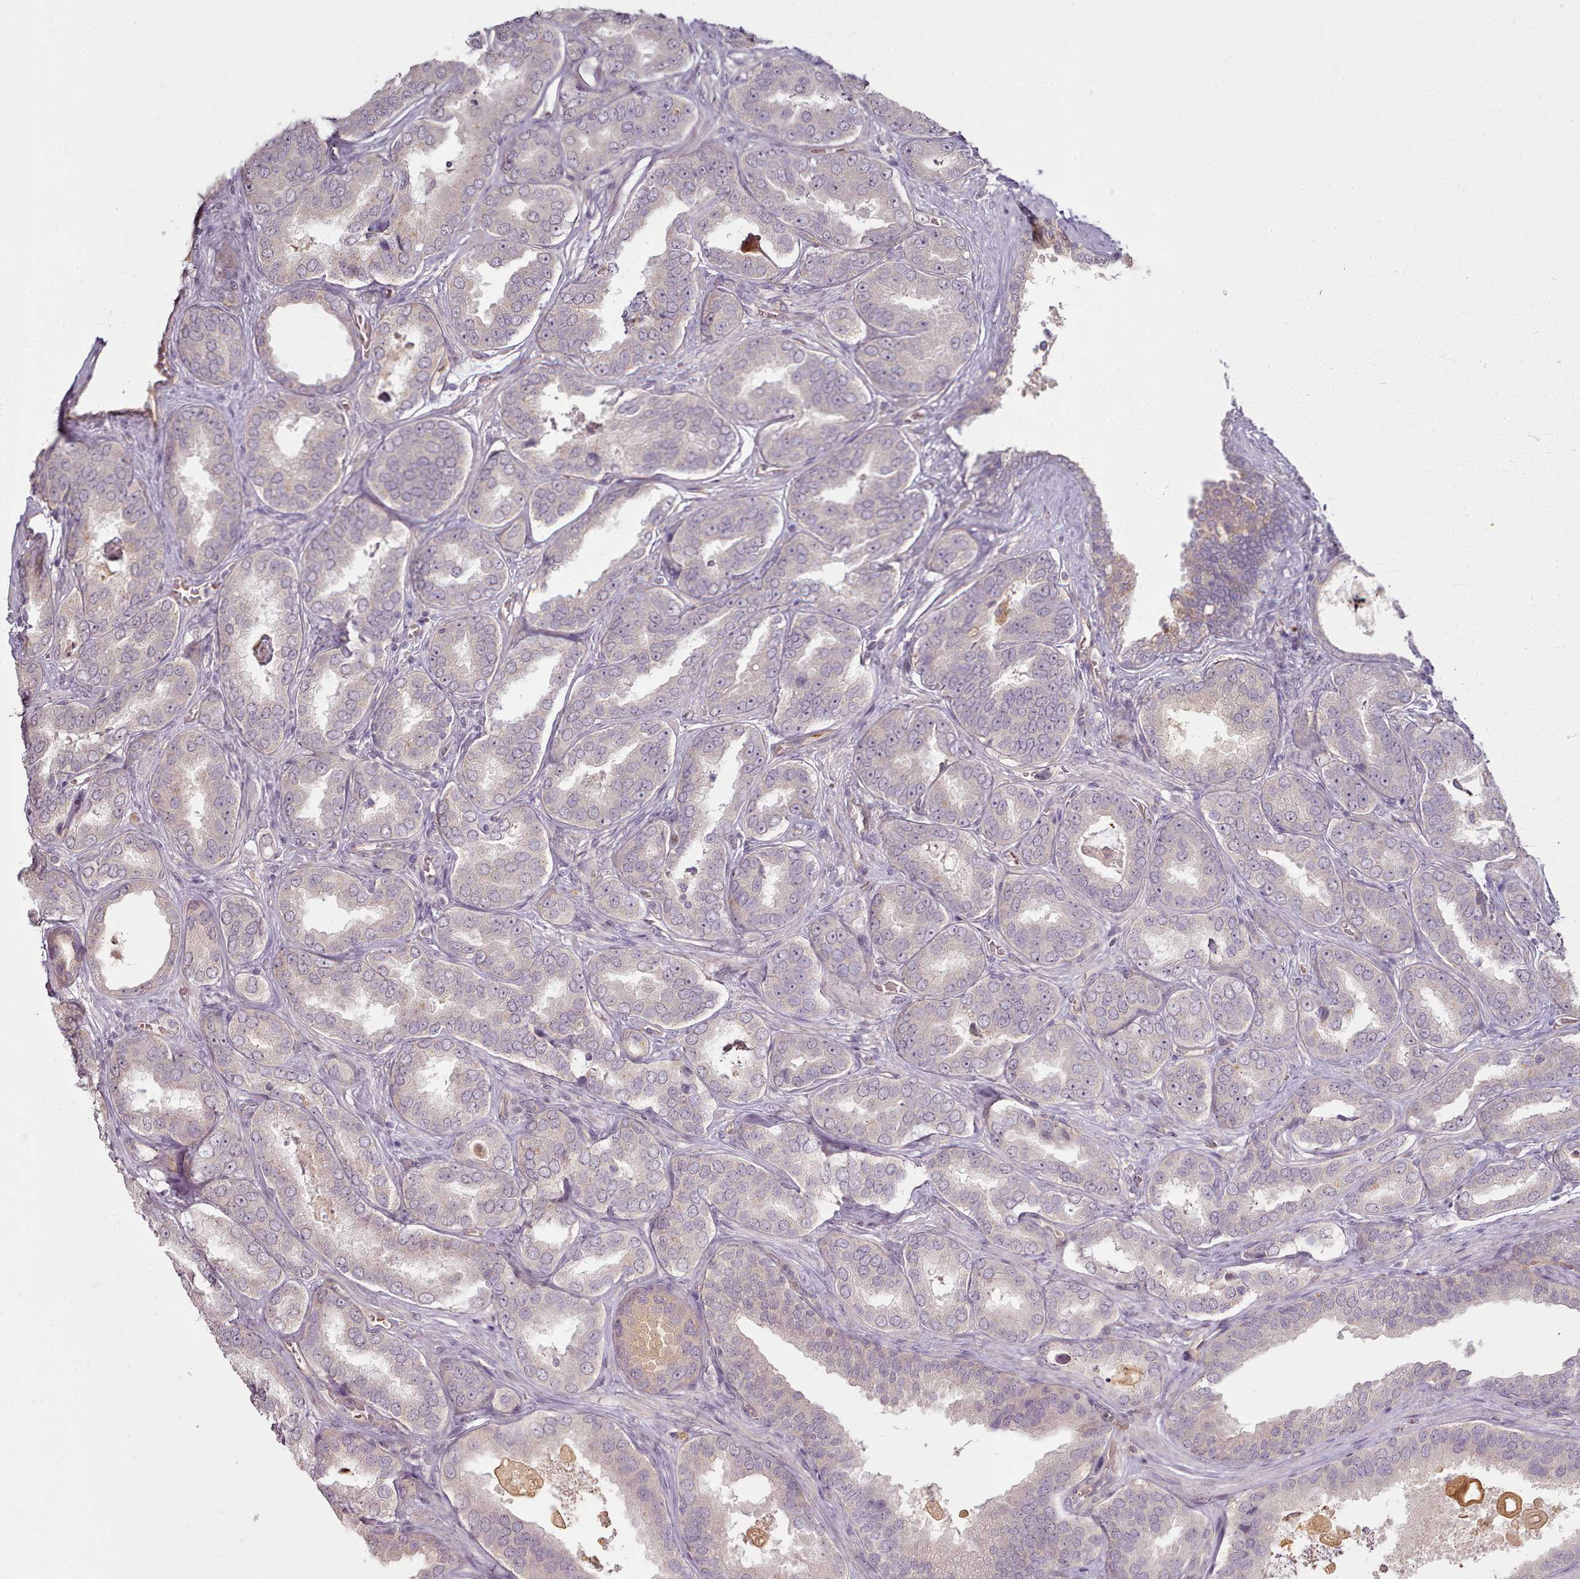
{"staining": {"intensity": "negative", "quantity": "none", "location": "none"}, "tissue": "prostate cancer", "cell_type": "Tumor cells", "image_type": "cancer", "snomed": [{"axis": "morphology", "description": "Adenocarcinoma, High grade"}, {"axis": "topography", "description": "Prostate"}], "caption": "A micrograph of human adenocarcinoma (high-grade) (prostate) is negative for staining in tumor cells.", "gene": "C1QTNF5", "patient": {"sex": "male", "age": 72}}